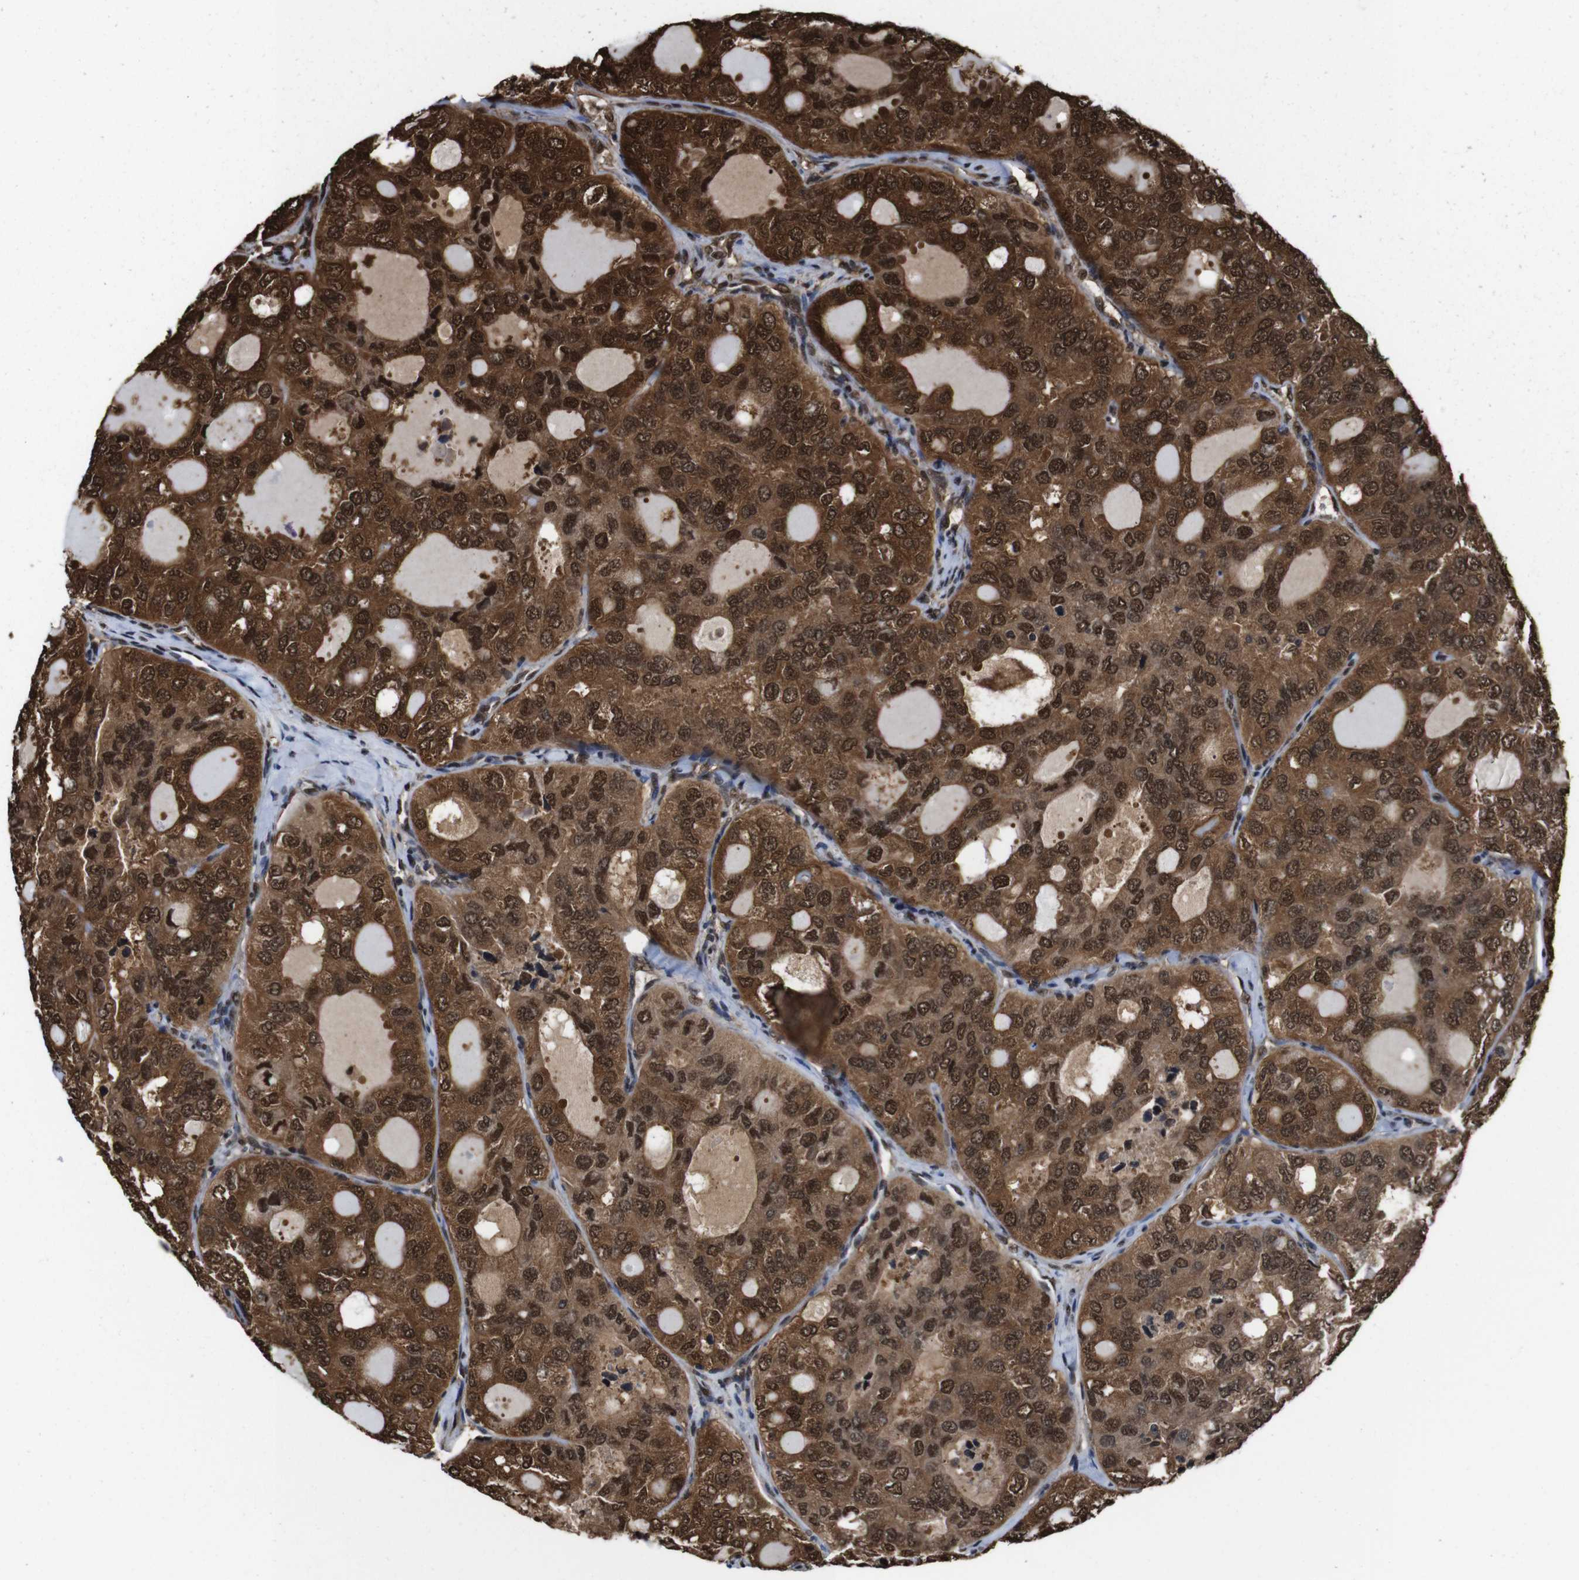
{"staining": {"intensity": "strong", "quantity": ">75%", "location": "cytoplasmic/membranous,nuclear"}, "tissue": "thyroid cancer", "cell_type": "Tumor cells", "image_type": "cancer", "snomed": [{"axis": "morphology", "description": "Follicular adenoma carcinoma, NOS"}, {"axis": "topography", "description": "Thyroid gland"}], "caption": "Strong cytoplasmic/membranous and nuclear positivity is identified in approximately >75% of tumor cells in follicular adenoma carcinoma (thyroid).", "gene": "VCP", "patient": {"sex": "male", "age": 75}}